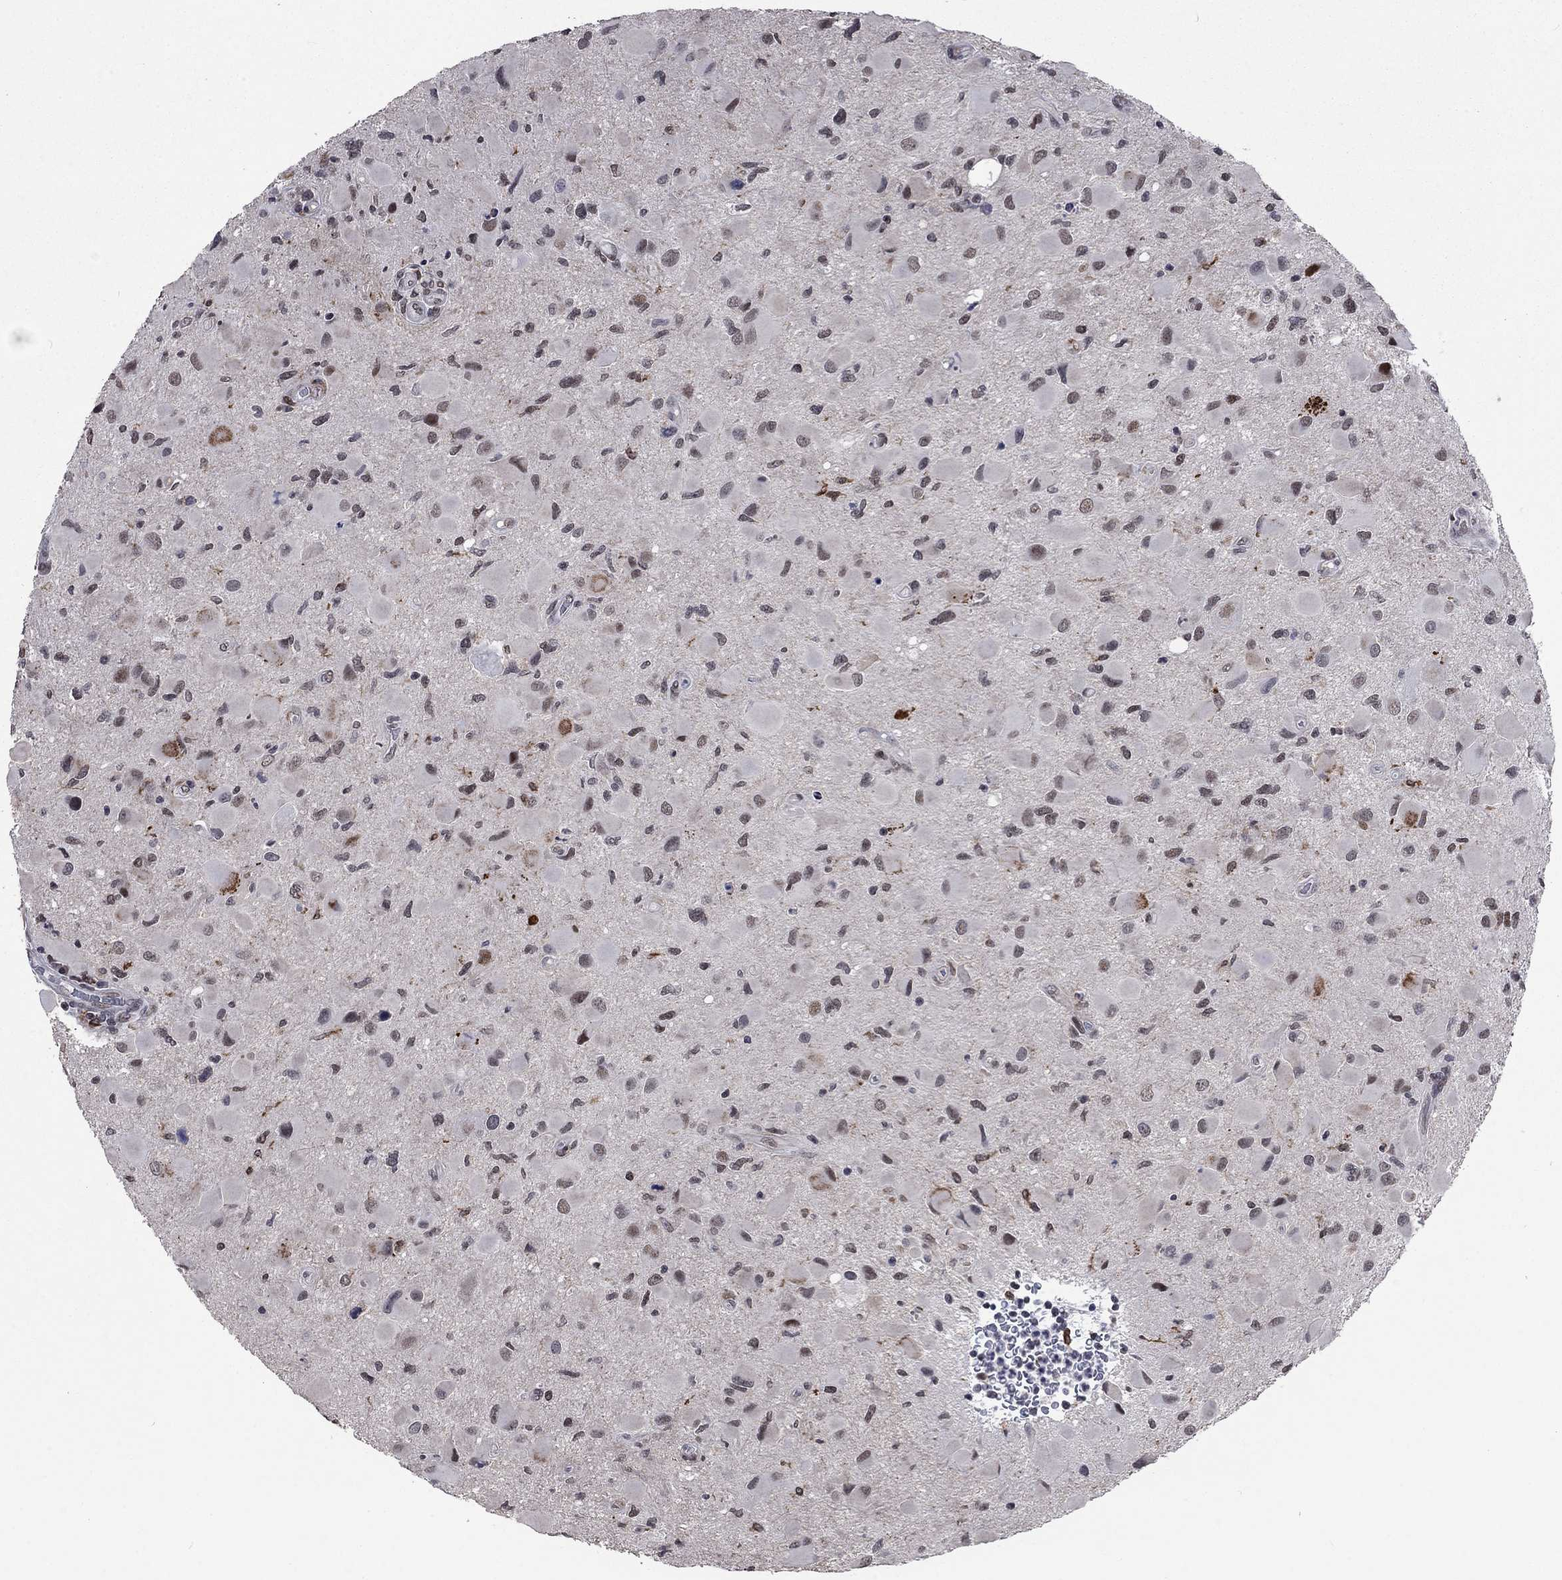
{"staining": {"intensity": "moderate", "quantity": "<25%", "location": "nuclear"}, "tissue": "glioma", "cell_type": "Tumor cells", "image_type": "cancer", "snomed": [{"axis": "morphology", "description": "Glioma, malignant, Low grade"}, {"axis": "topography", "description": "Brain"}], "caption": "Approximately <25% of tumor cells in human low-grade glioma (malignant) exhibit moderate nuclear protein positivity as visualized by brown immunohistochemical staining.", "gene": "HCFC1", "patient": {"sex": "female", "age": 32}}